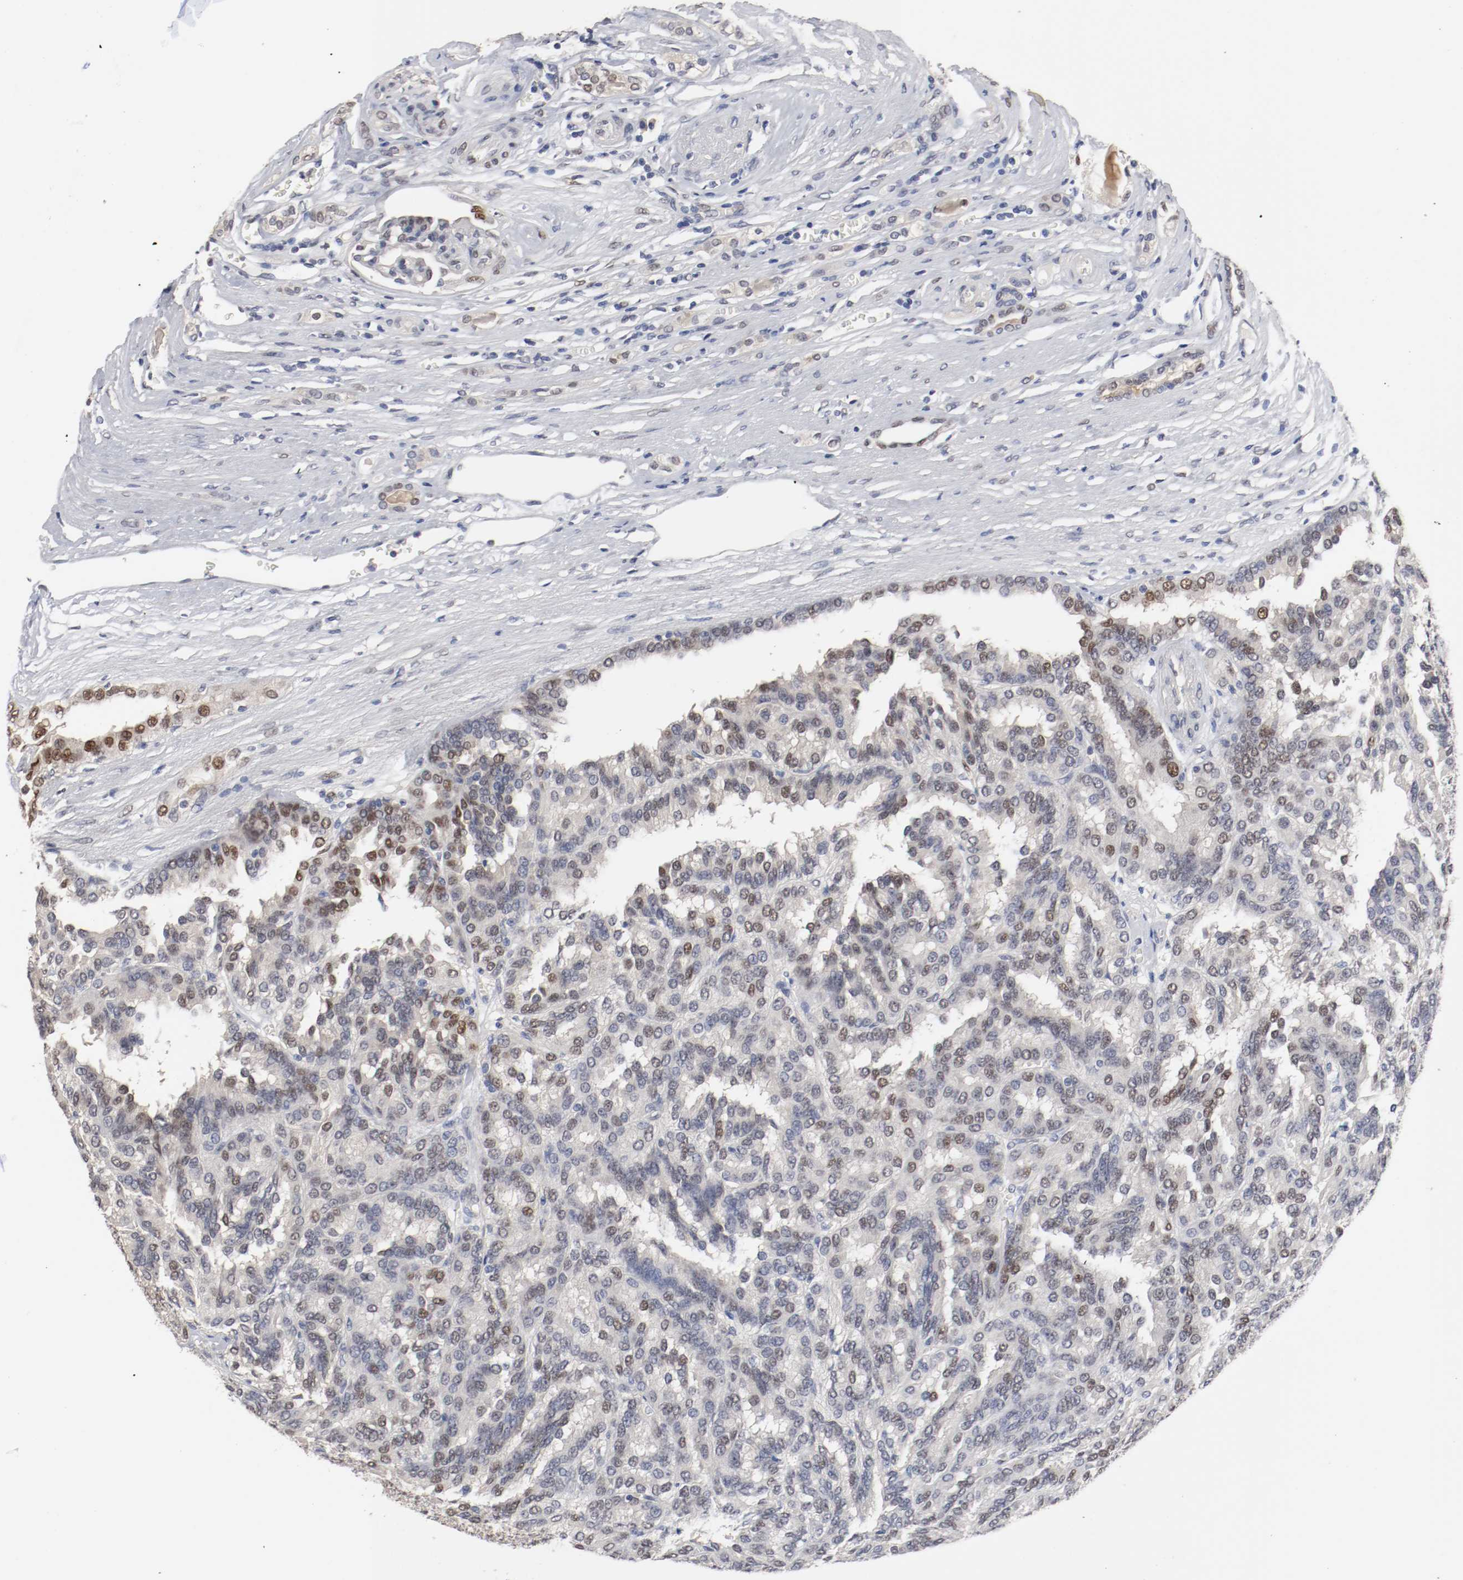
{"staining": {"intensity": "moderate", "quantity": "<25%", "location": "nuclear"}, "tissue": "renal cancer", "cell_type": "Tumor cells", "image_type": "cancer", "snomed": [{"axis": "morphology", "description": "Adenocarcinoma, NOS"}, {"axis": "topography", "description": "Kidney"}], "caption": "Brown immunohistochemical staining in adenocarcinoma (renal) demonstrates moderate nuclear expression in approximately <25% of tumor cells.", "gene": "FOSL2", "patient": {"sex": "male", "age": 46}}